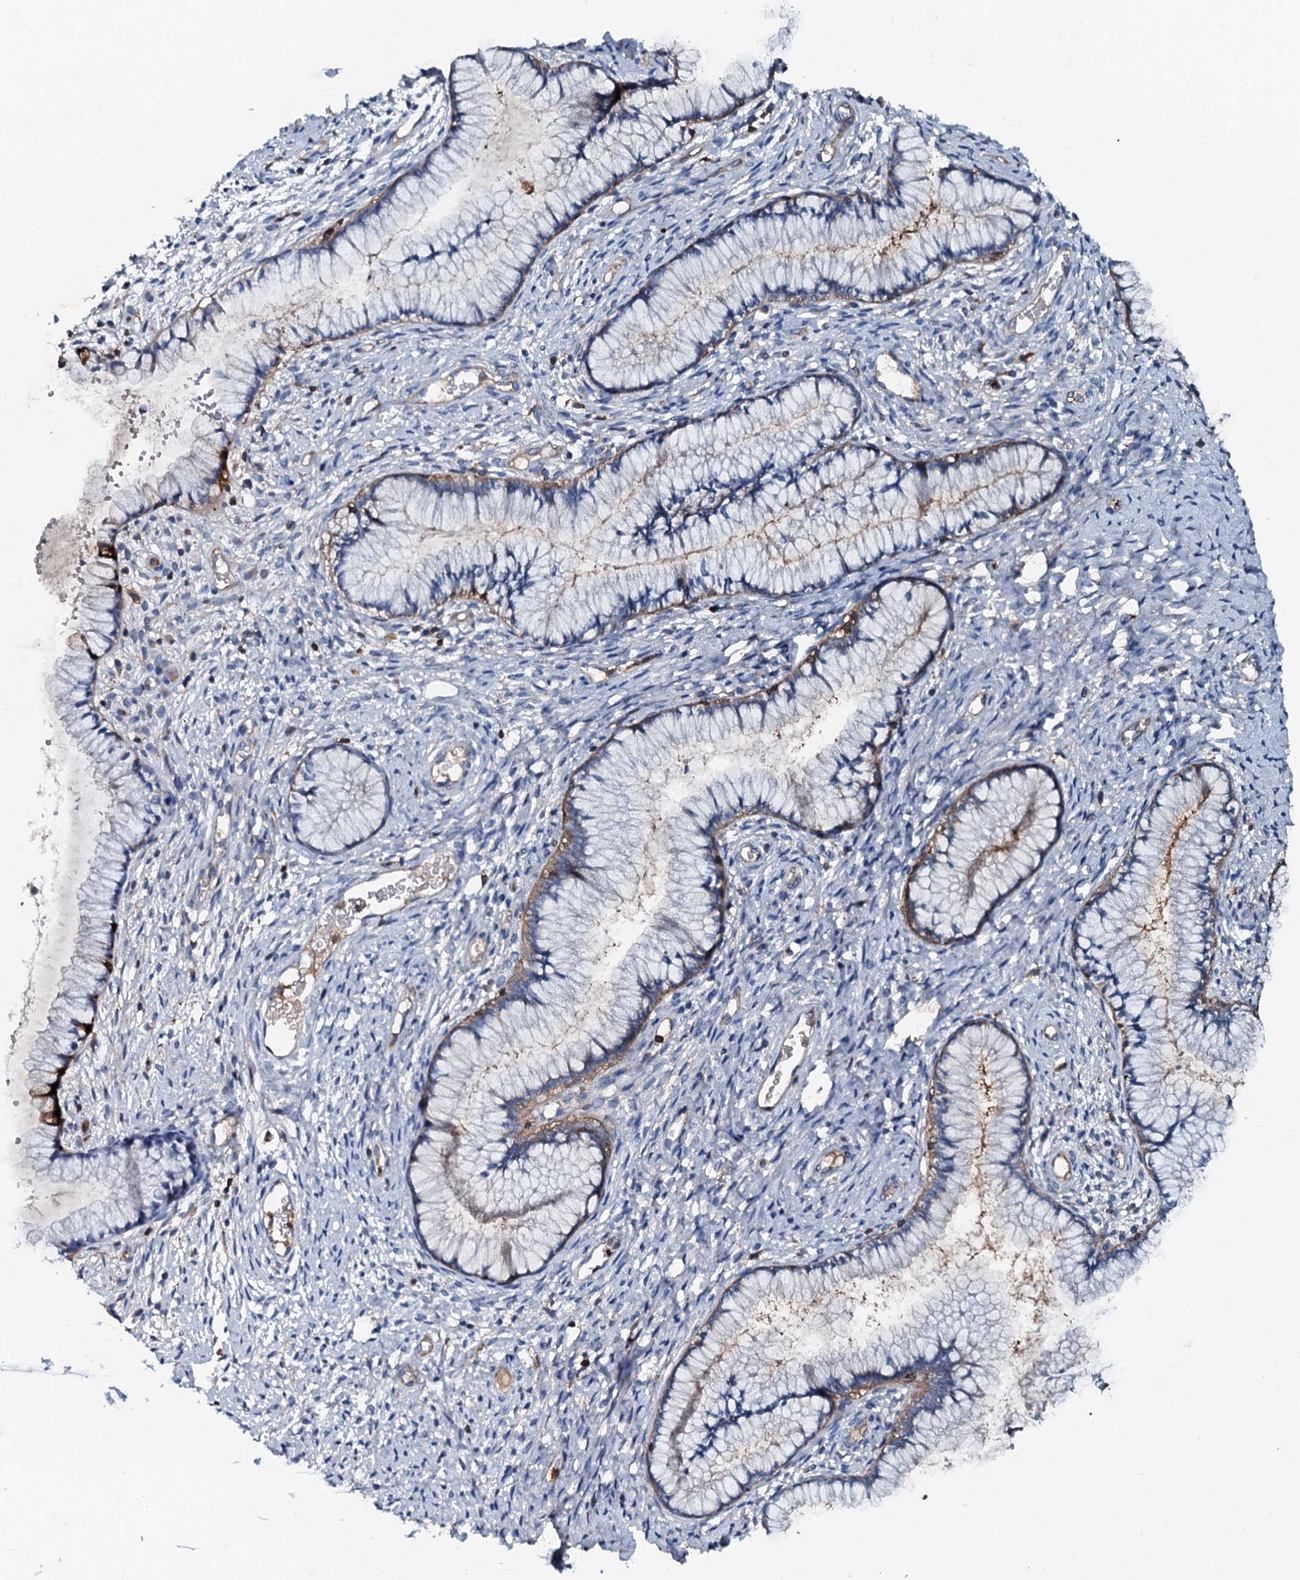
{"staining": {"intensity": "negative", "quantity": "none", "location": "none"}, "tissue": "cervix", "cell_type": "Glandular cells", "image_type": "normal", "snomed": [{"axis": "morphology", "description": "Normal tissue, NOS"}, {"axis": "topography", "description": "Cervix"}], "caption": "DAB (3,3'-diaminobenzidine) immunohistochemical staining of normal cervix shows no significant staining in glandular cells.", "gene": "MS4A4E", "patient": {"sex": "female", "age": 42}}